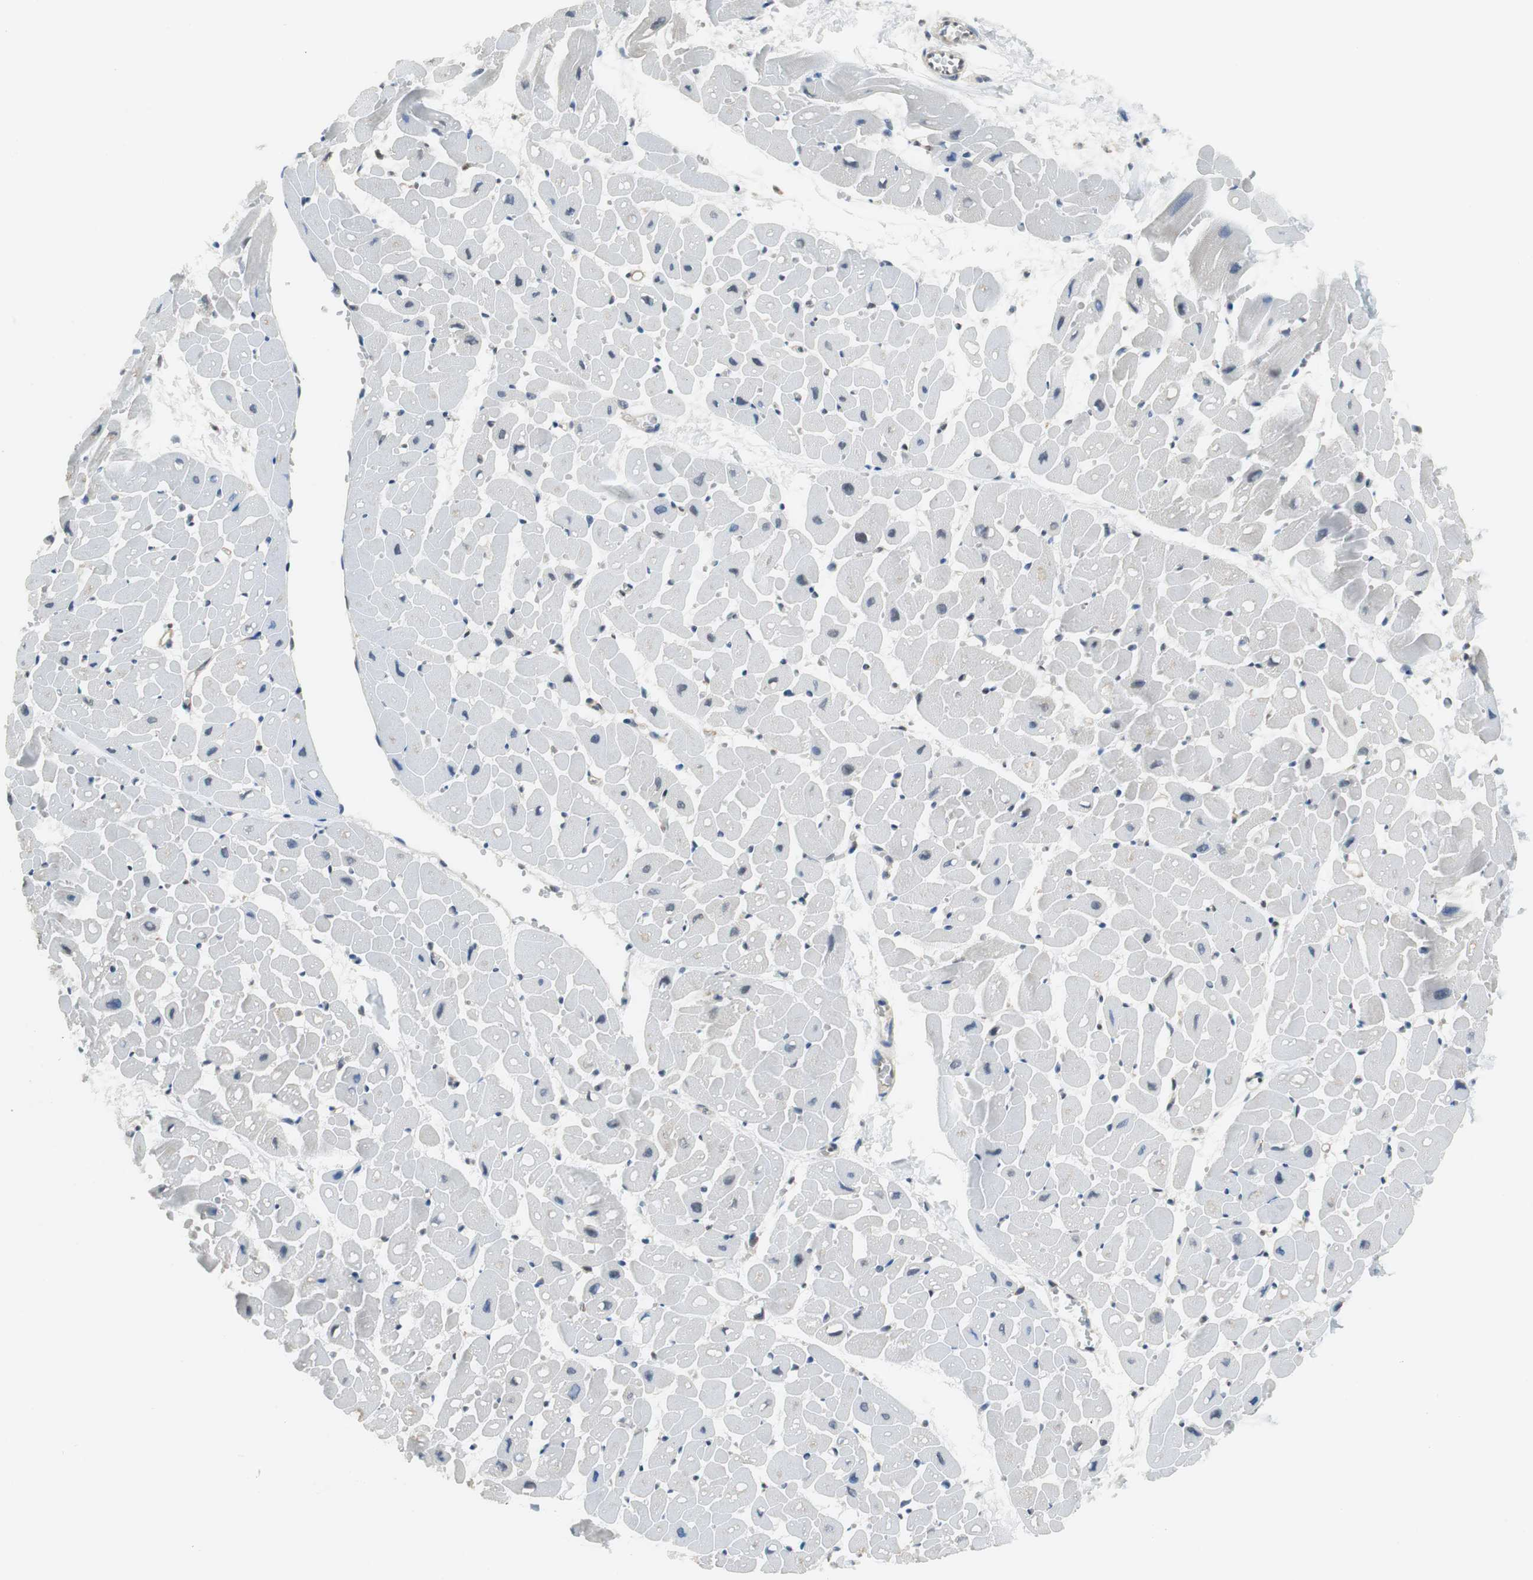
{"staining": {"intensity": "weak", "quantity": "<25%", "location": "cytoplasmic/membranous"}, "tissue": "heart muscle", "cell_type": "Cardiomyocytes", "image_type": "normal", "snomed": [{"axis": "morphology", "description": "Normal tissue, NOS"}, {"axis": "topography", "description": "Heart"}], "caption": "DAB (3,3'-diaminobenzidine) immunohistochemical staining of unremarkable heart muscle demonstrates no significant expression in cardiomyocytes.", "gene": "ARPC3", "patient": {"sex": "male", "age": 45}}